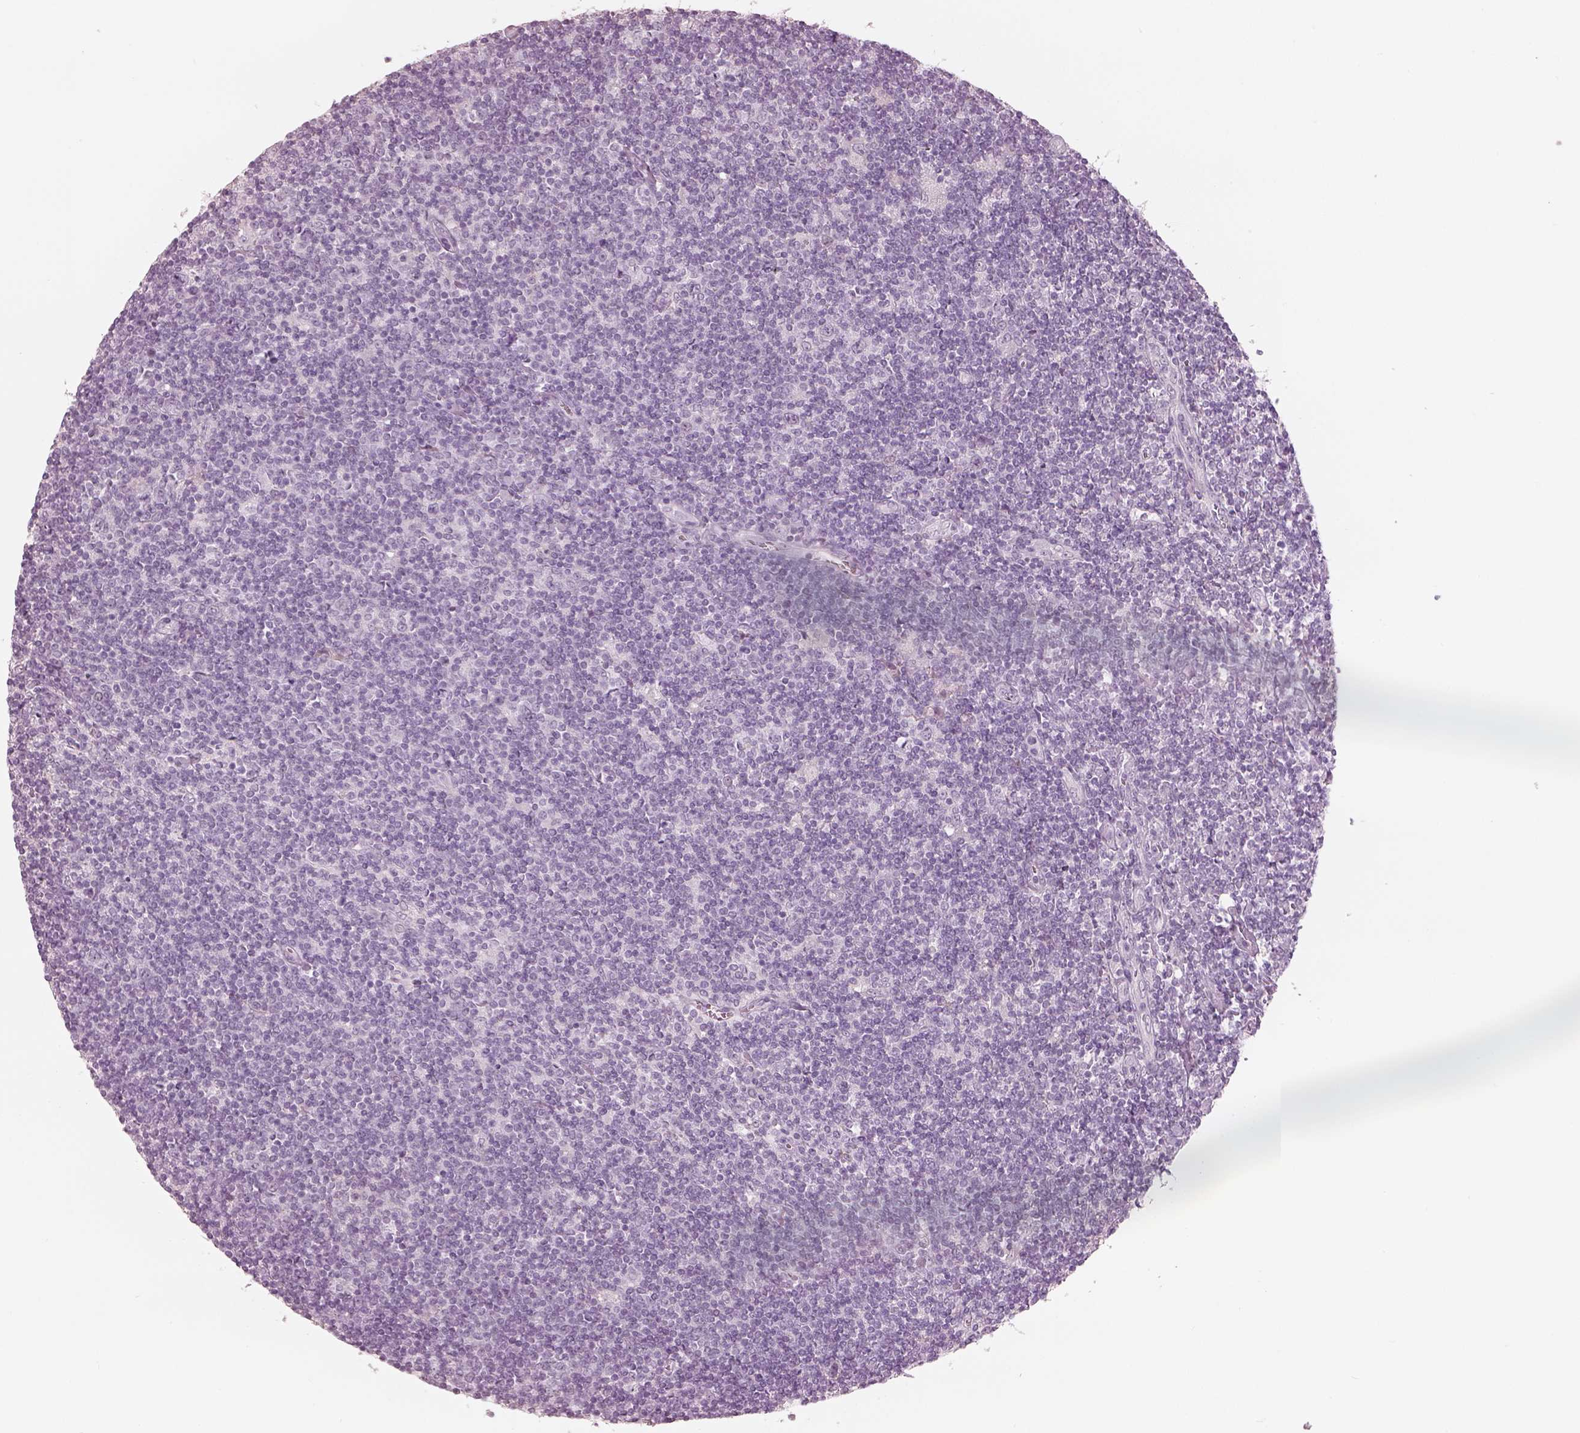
{"staining": {"intensity": "negative", "quantity": "none", "location": "none"}, "tissue": "lymphoma", "cell_type": "Tumor cells", "image_type": "cancer", "snomed": [{"axis": "morphology", "description": "Hodgkin's disease, NOS"}, {"axis": "topography", "description": "Lymph node"}], "caption": "Human Hodgkin's disease stained for a protein using immunohistochemistry reveals no expression in tumor cells.", "gene": "KRTAP24-1", "patient": {"sex": "male", "age": 40}}